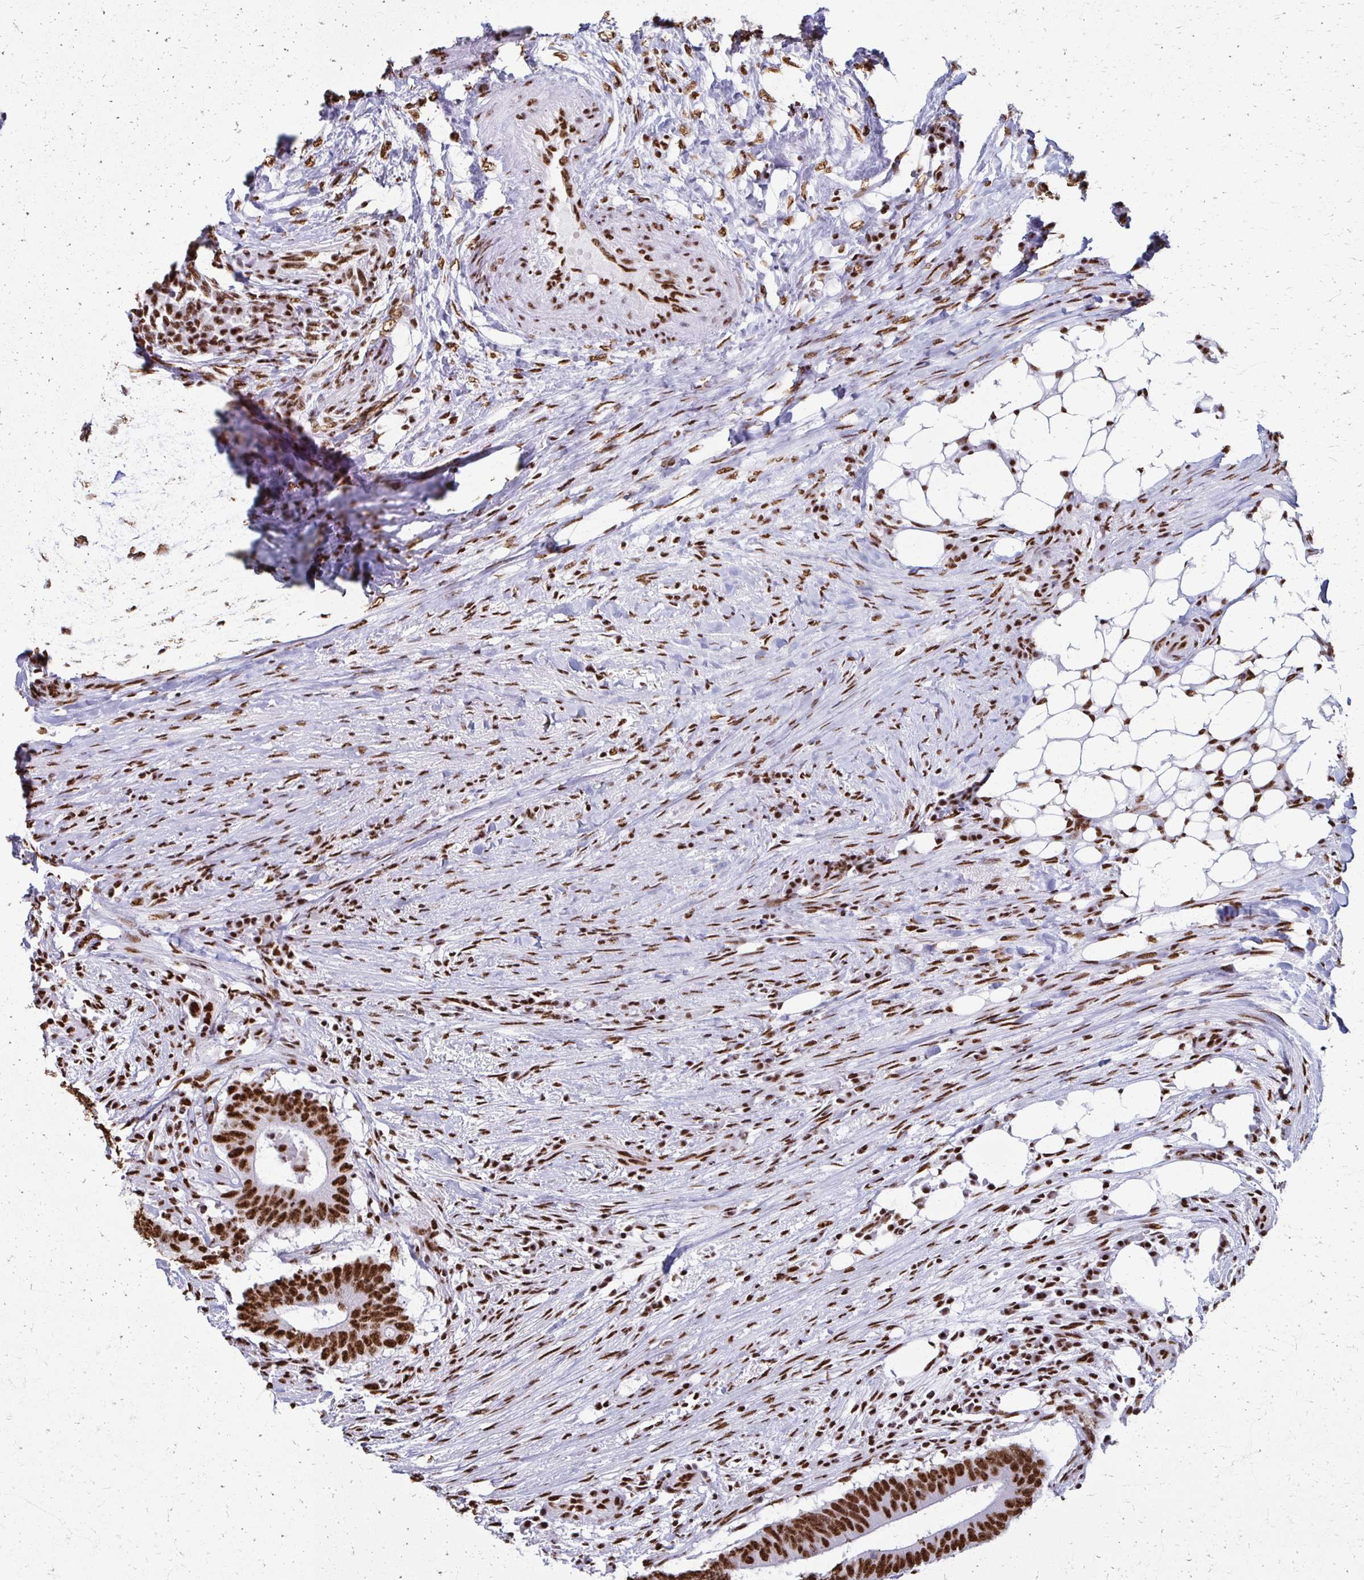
{"staining": {"intensity": "strong", "quantity": ">75%", "location": "nuclear"}, "tissue": "colorectal cancer", "cell_type": "Tumor cells", "image_type": "cancer", "snomed": [{"axis": "morphology", "description": "Adenocarcinoma, NOS"}, {"axis": "topography", "description": "Colon"}], "caption": "This is a photomicrograph of immunohistochemistry (IHC) staining of adenocarcinoma (colorectal), which shows strong expression in the nuclear of tumor cells.", "gene": "NONO", "patient": {"sex": "female", "age": 43}}